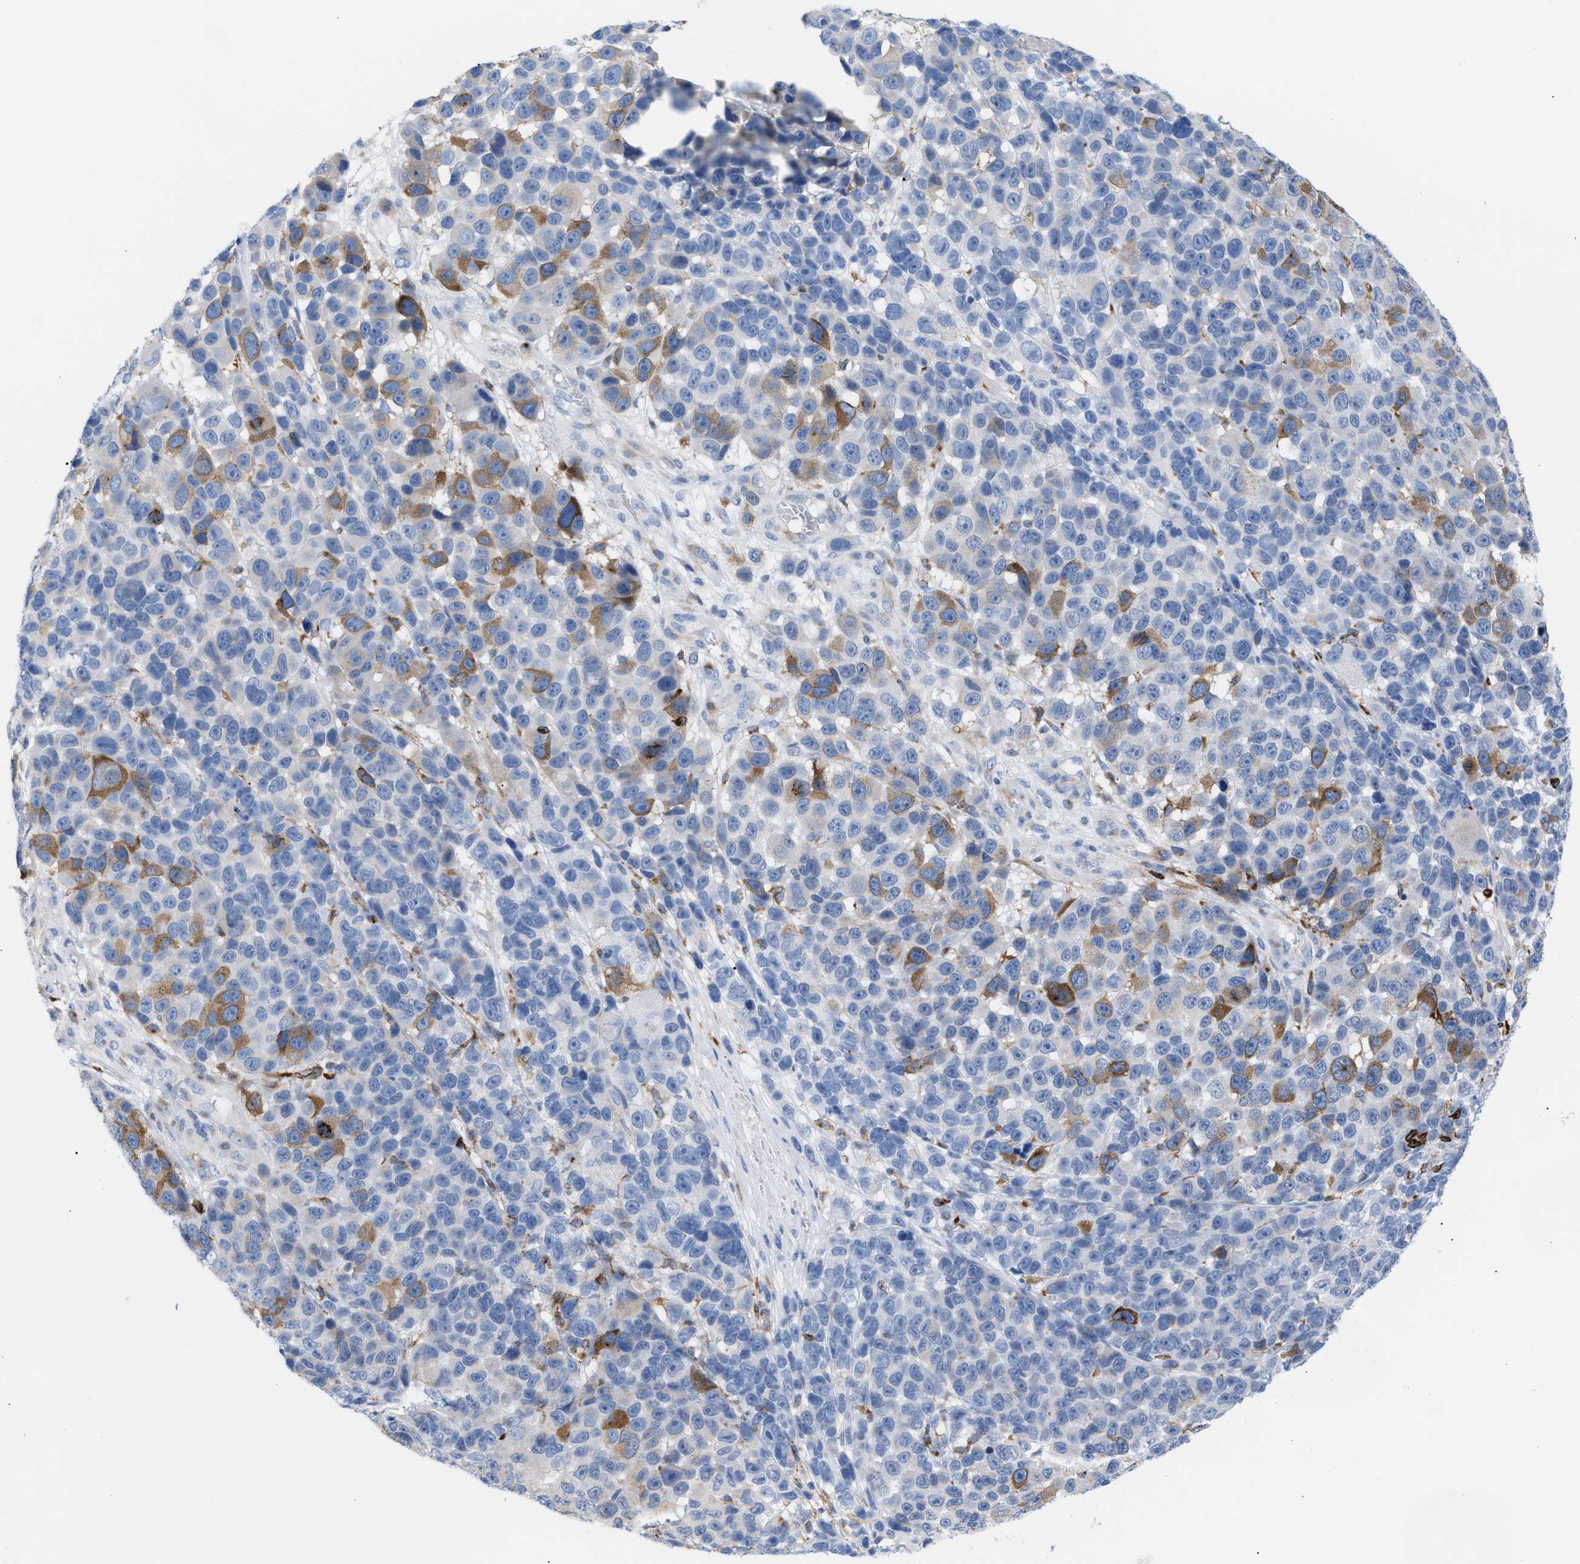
{"staining": {"intensity": "moderate", "quantity": "25%-75%", "location": "cytoplasmic/membranous"}, "tissue": "melanoma", "cell_type": "Tumor cells", "image_type": "cancer", "snomed": [{"axis": "morphology", "description": "Malignant melanoma, NOS"}, {"axis": "topography", "description": "Skin"}], "caption": "The histopathology image demonstrates immunohistochemical staining of melanoma. There is moderate cytoplasmic/membranous positivity is seen in about 25%-75% of tumor cells. The staining was performed using DAB (3,3'-diaminobenzidine), with brown indicating positive protein expression. Nuclei are stained blue with hematoxylin.", "gene": "TACC3", "patient": {"sex": "male", "age": 53}}